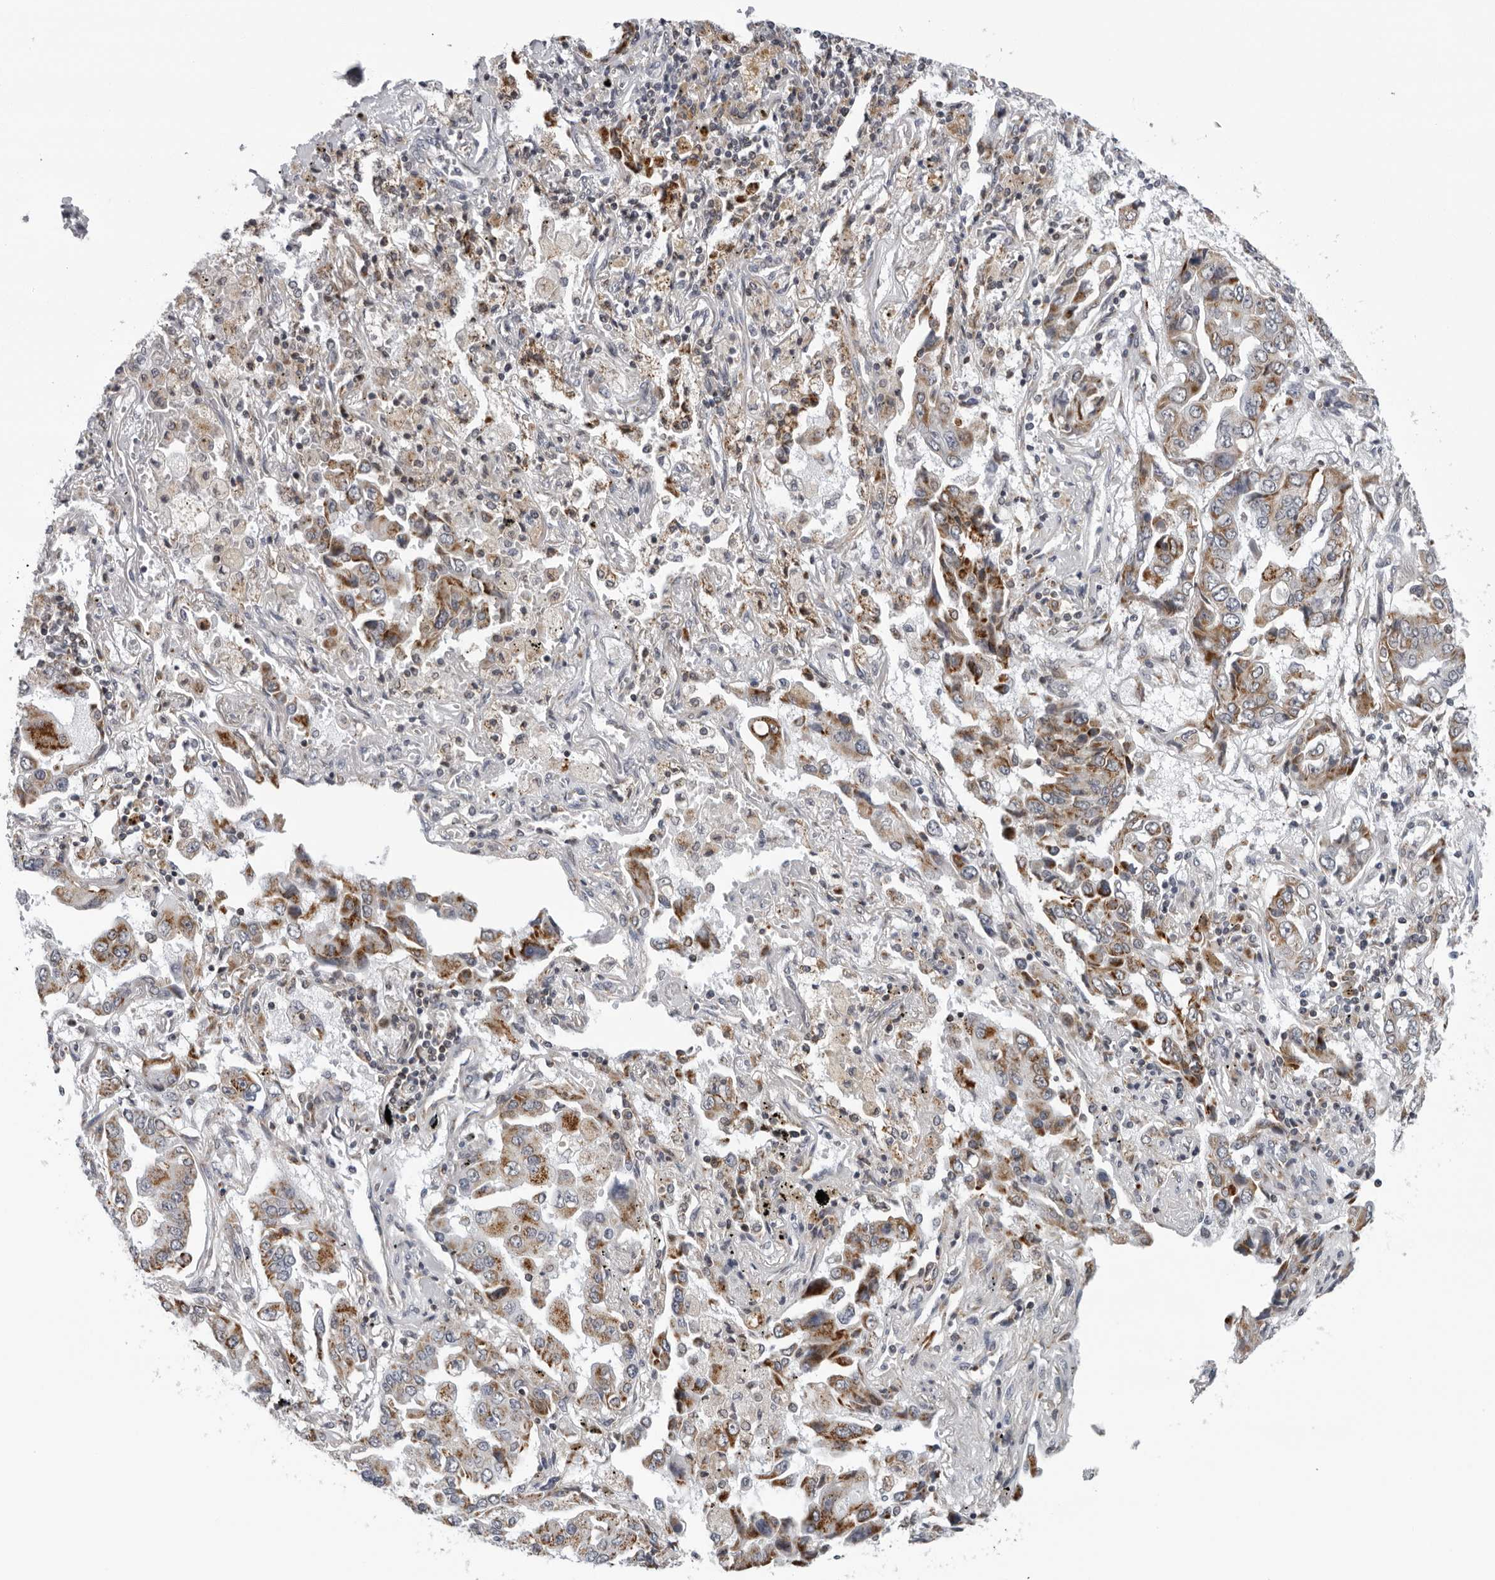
{"staining": {"intensity": "moderate", "quantity": ">75%", "location": "cytoplasmic/membranous"}, "tissue": "lung cancer", "cell_type": "Tumor cells", "image_type": "cancer", "snomed": [{"axis": "morphology", "description": "Adenocarcinoma, NOS"}, {"axis": "topography", "description": "Lung"}], "caption": "Lung cancer stained with a brown dye shows moderate cytoplasmic/membranous positive staining in about >75% of tumor cells.", "gene": "CPT2", "patient": {"sex": "female", "age": 65}}